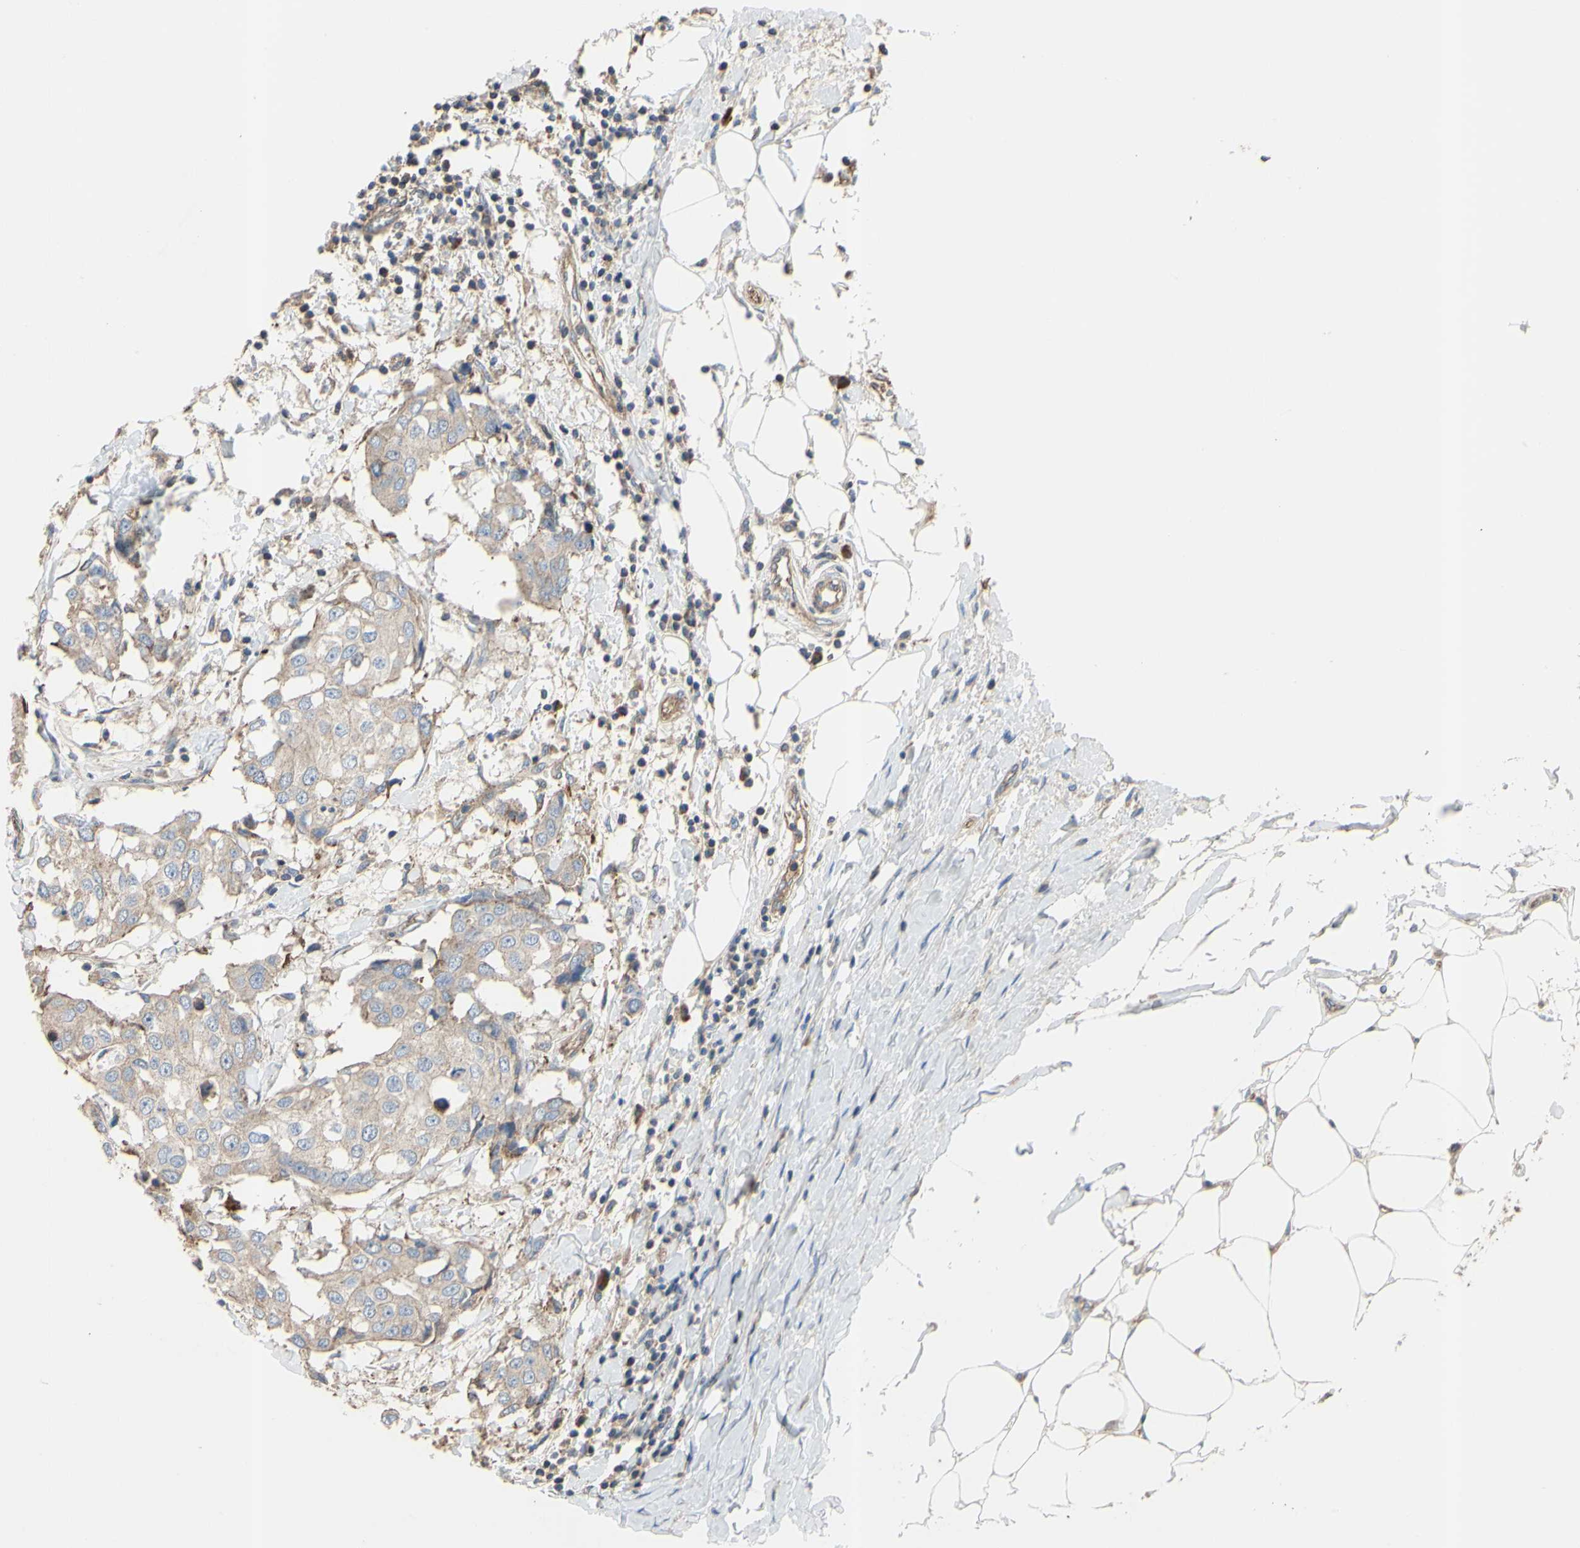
{"staining": {"intensity": "weak", "quantity": ">75%", "location": "cytoplasmic/membranous"}, "tissue": "breast cancer", "cell_type": "Tumor cells", "image_type": "cancer", "snomed": [{"axis": "morphology", "description": "Duct carcinoma"}, {"axis": "topography", "description": "Breast"}], "caption": "Breast cancer (invasive ductal carcinoma) stained with a protein marker shows weak staining in tumor cells.", "gene": "BECN1", "patient": {"sex": "female", "age": 27}}